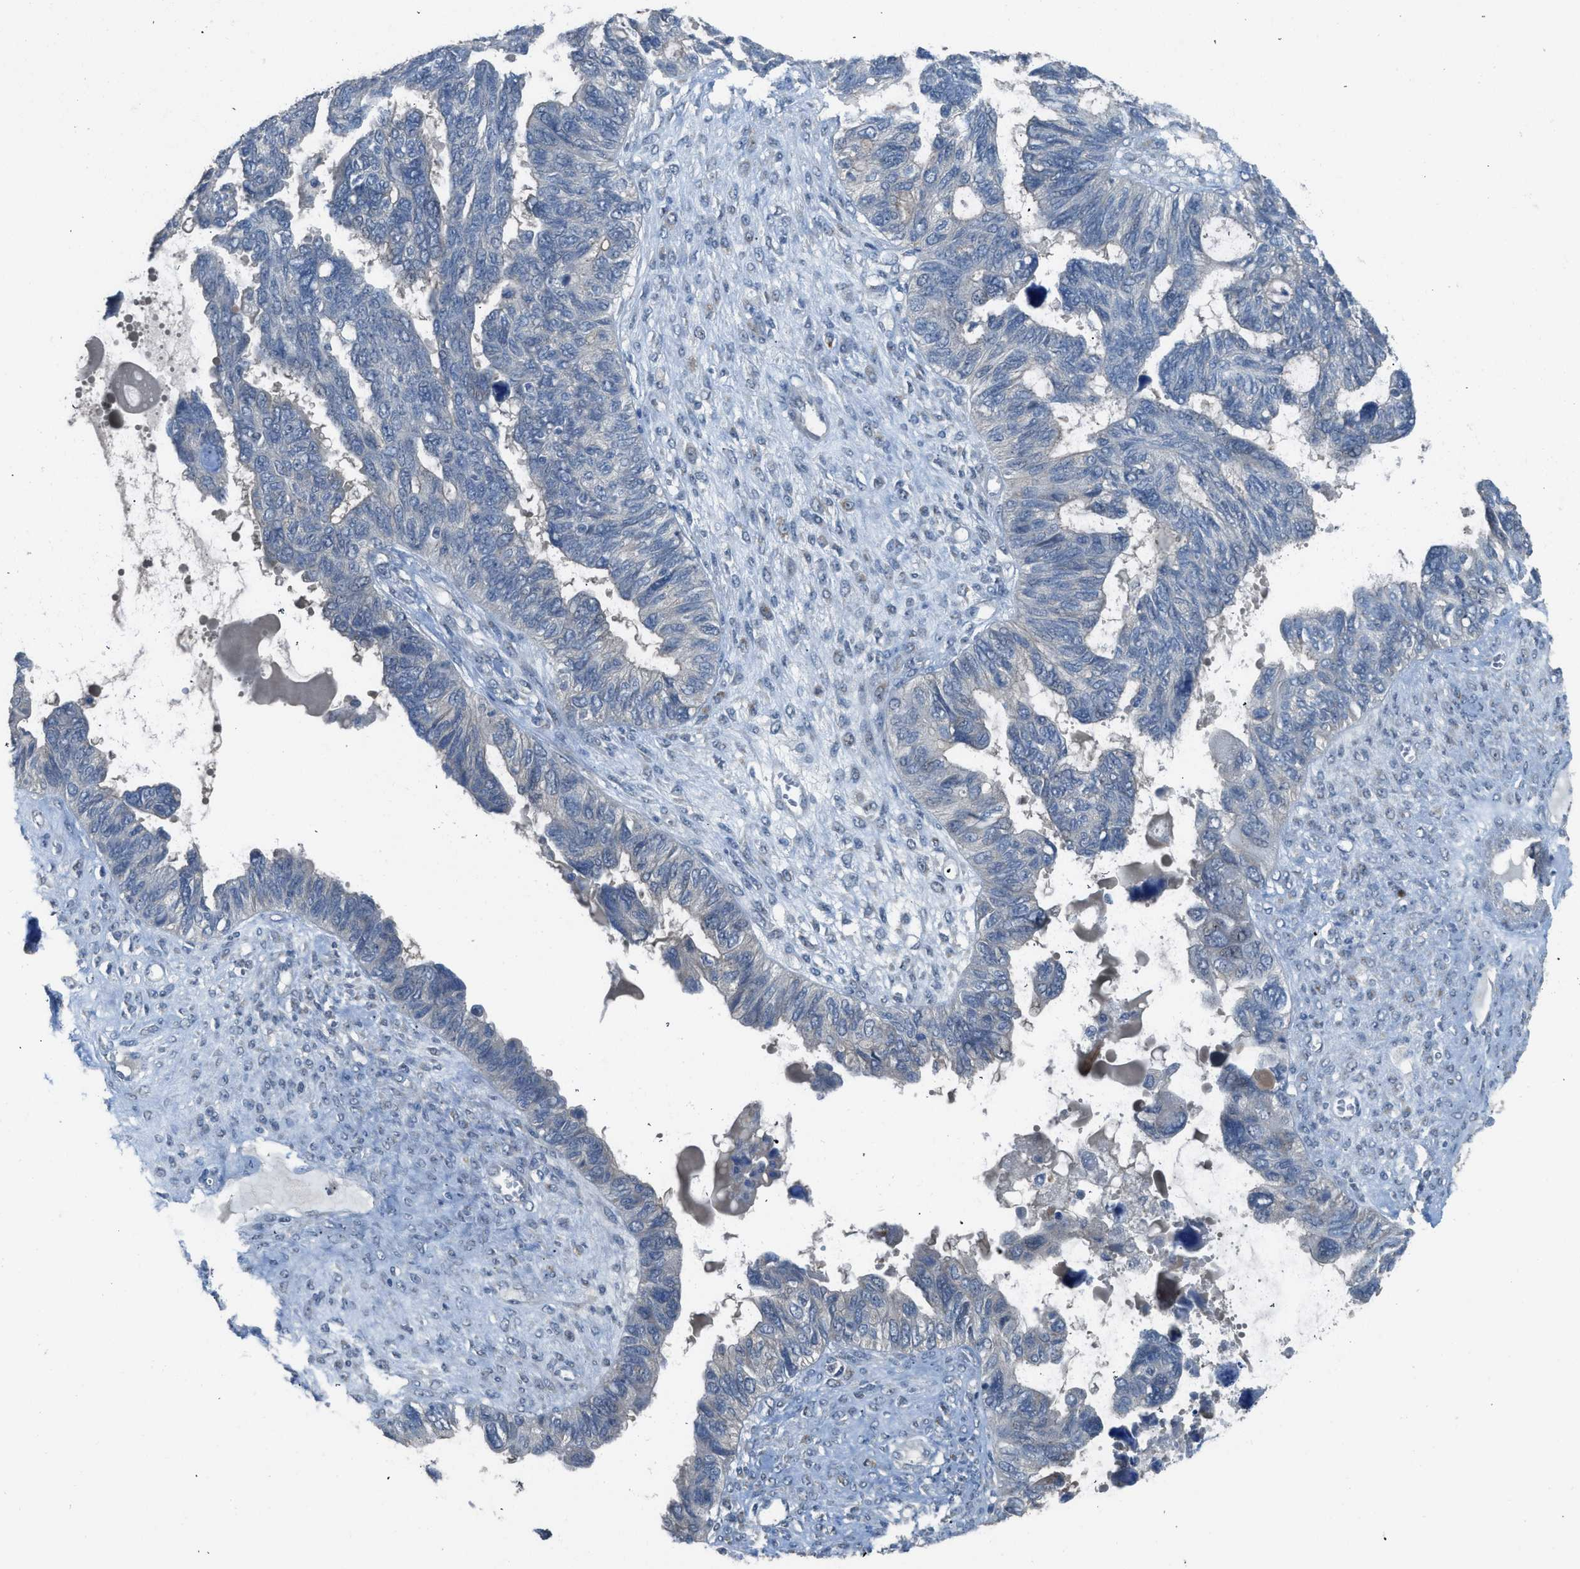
{"staining": {"intensity": "negative", "quantity": "none", "location": "none"}, "tissue": "ovarian cancer", "cell_type": "Tumor cells", "image_type": "cancer", "snomed": [{"axis": "morphology", "description": "Cystadenocarcinoma, serous, NOS"}, {"axis": "topography", "description": "Ovary"}], "caption": "The histopathology image displays no significant expression in tumor cells of ovarian cancer (serous cystadenocarcinoma). (DAB immunohistochemistry (IHC) visualized using brightfield microscopy, high magnification).", "gene": "TIMD4", "patient": {"sex": "female", "age": 79}}